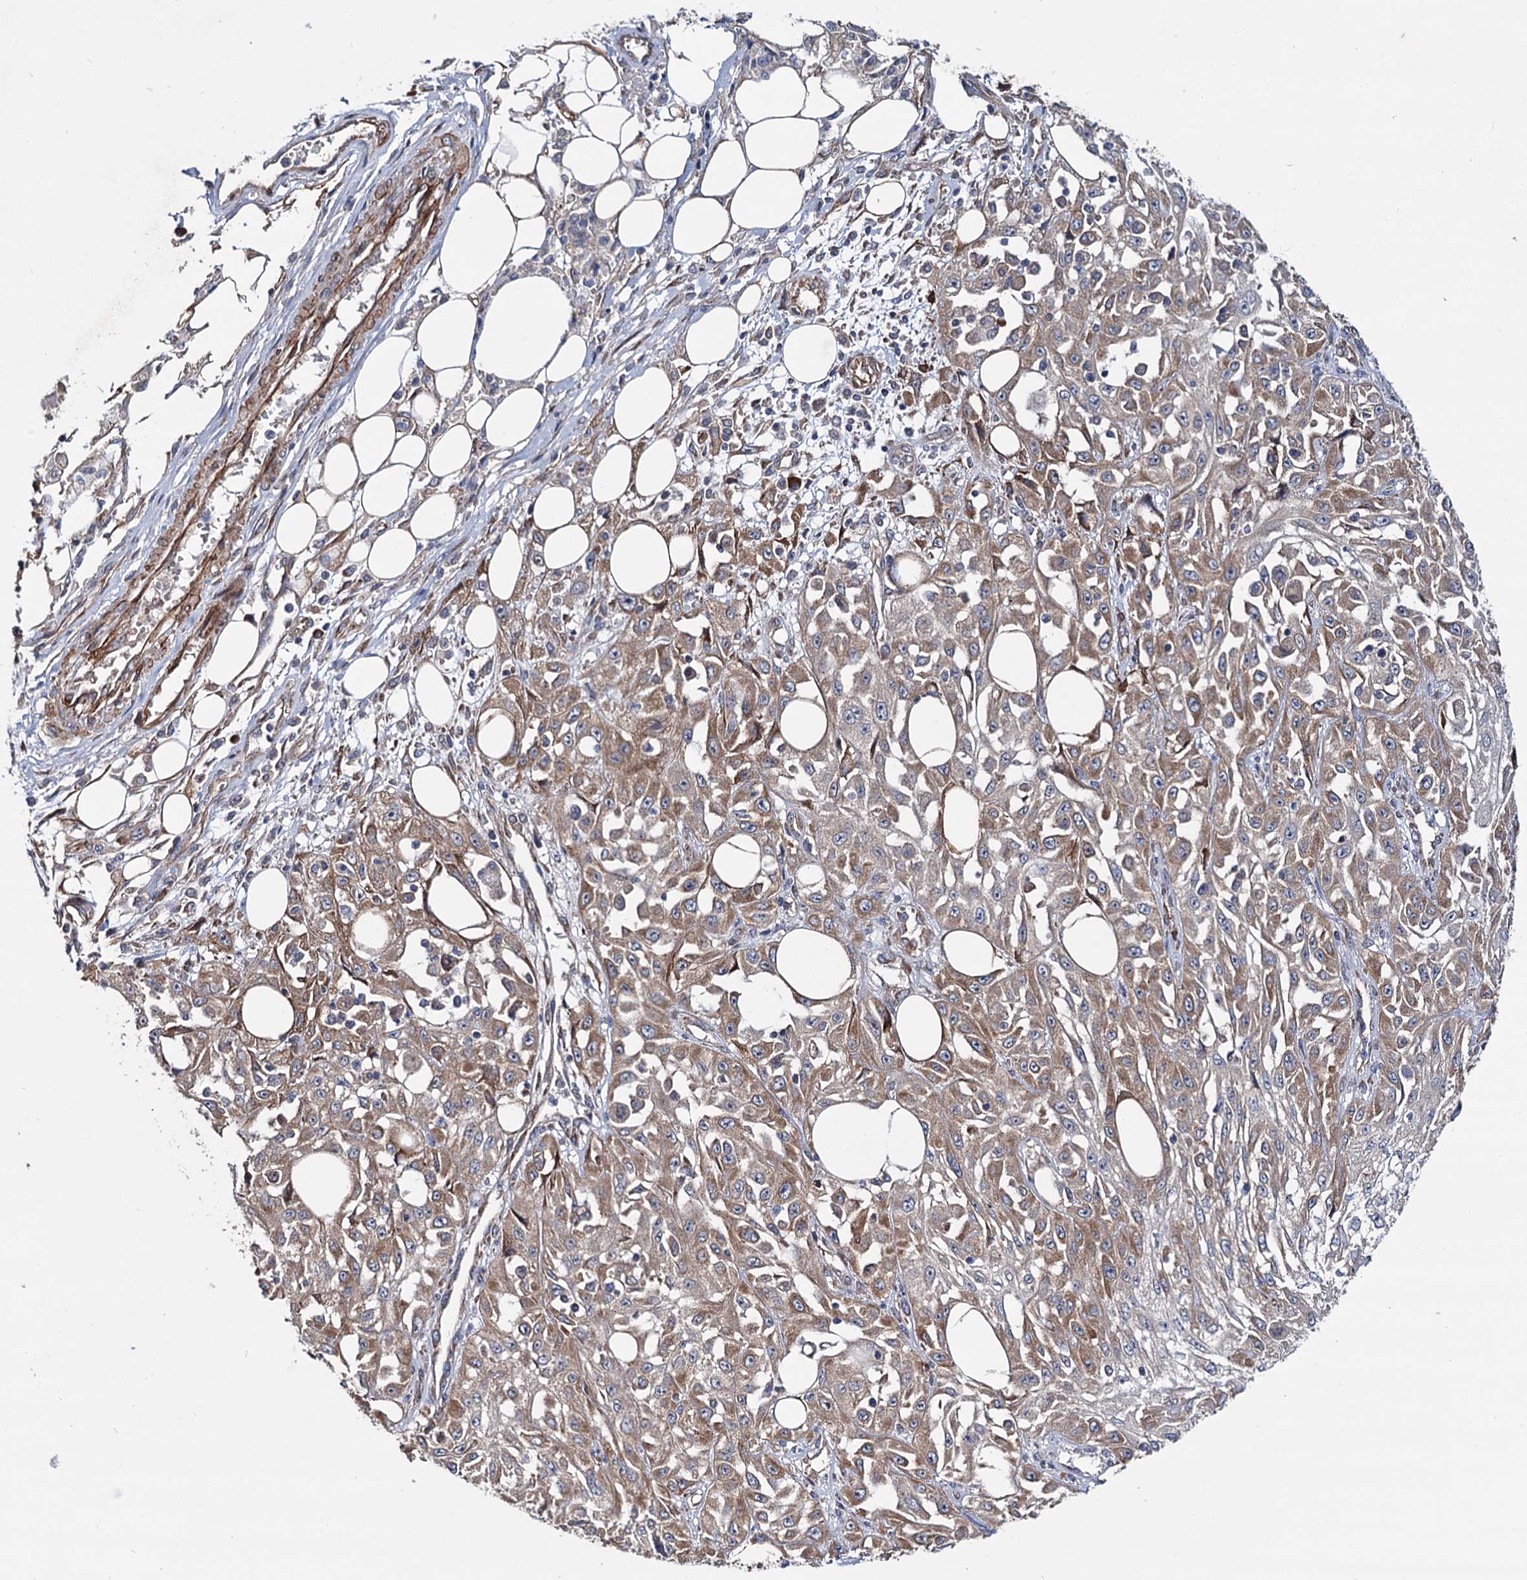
{"staining": {"intensity": "moderate", "quantity": ">75%", "location": "cytoplasmic/membranous"}, "tissue": "skin cancer", "cell_type": "Tumor cells", "image_type": "cancer", "snomed": [{"axis": "morphology", "description": "Squamous cell carcinoma, NOS"}, {"axis": "morphology", "description": "Squamous cell carcinoma, metastatic, NOS"}, {"axis": "topography", "description": "Skin"}, {"axis": "topography", "description": "Lymph node"}], "caption": "Protein analysis of skin cancer (squamous cell carcinoma) tissue exhibits moderate cytoplasmic/membranous staining in approximately >75% of tumor cells.", "gene": "SPATS2", "patient": {"sex": "male", "age": 75}}